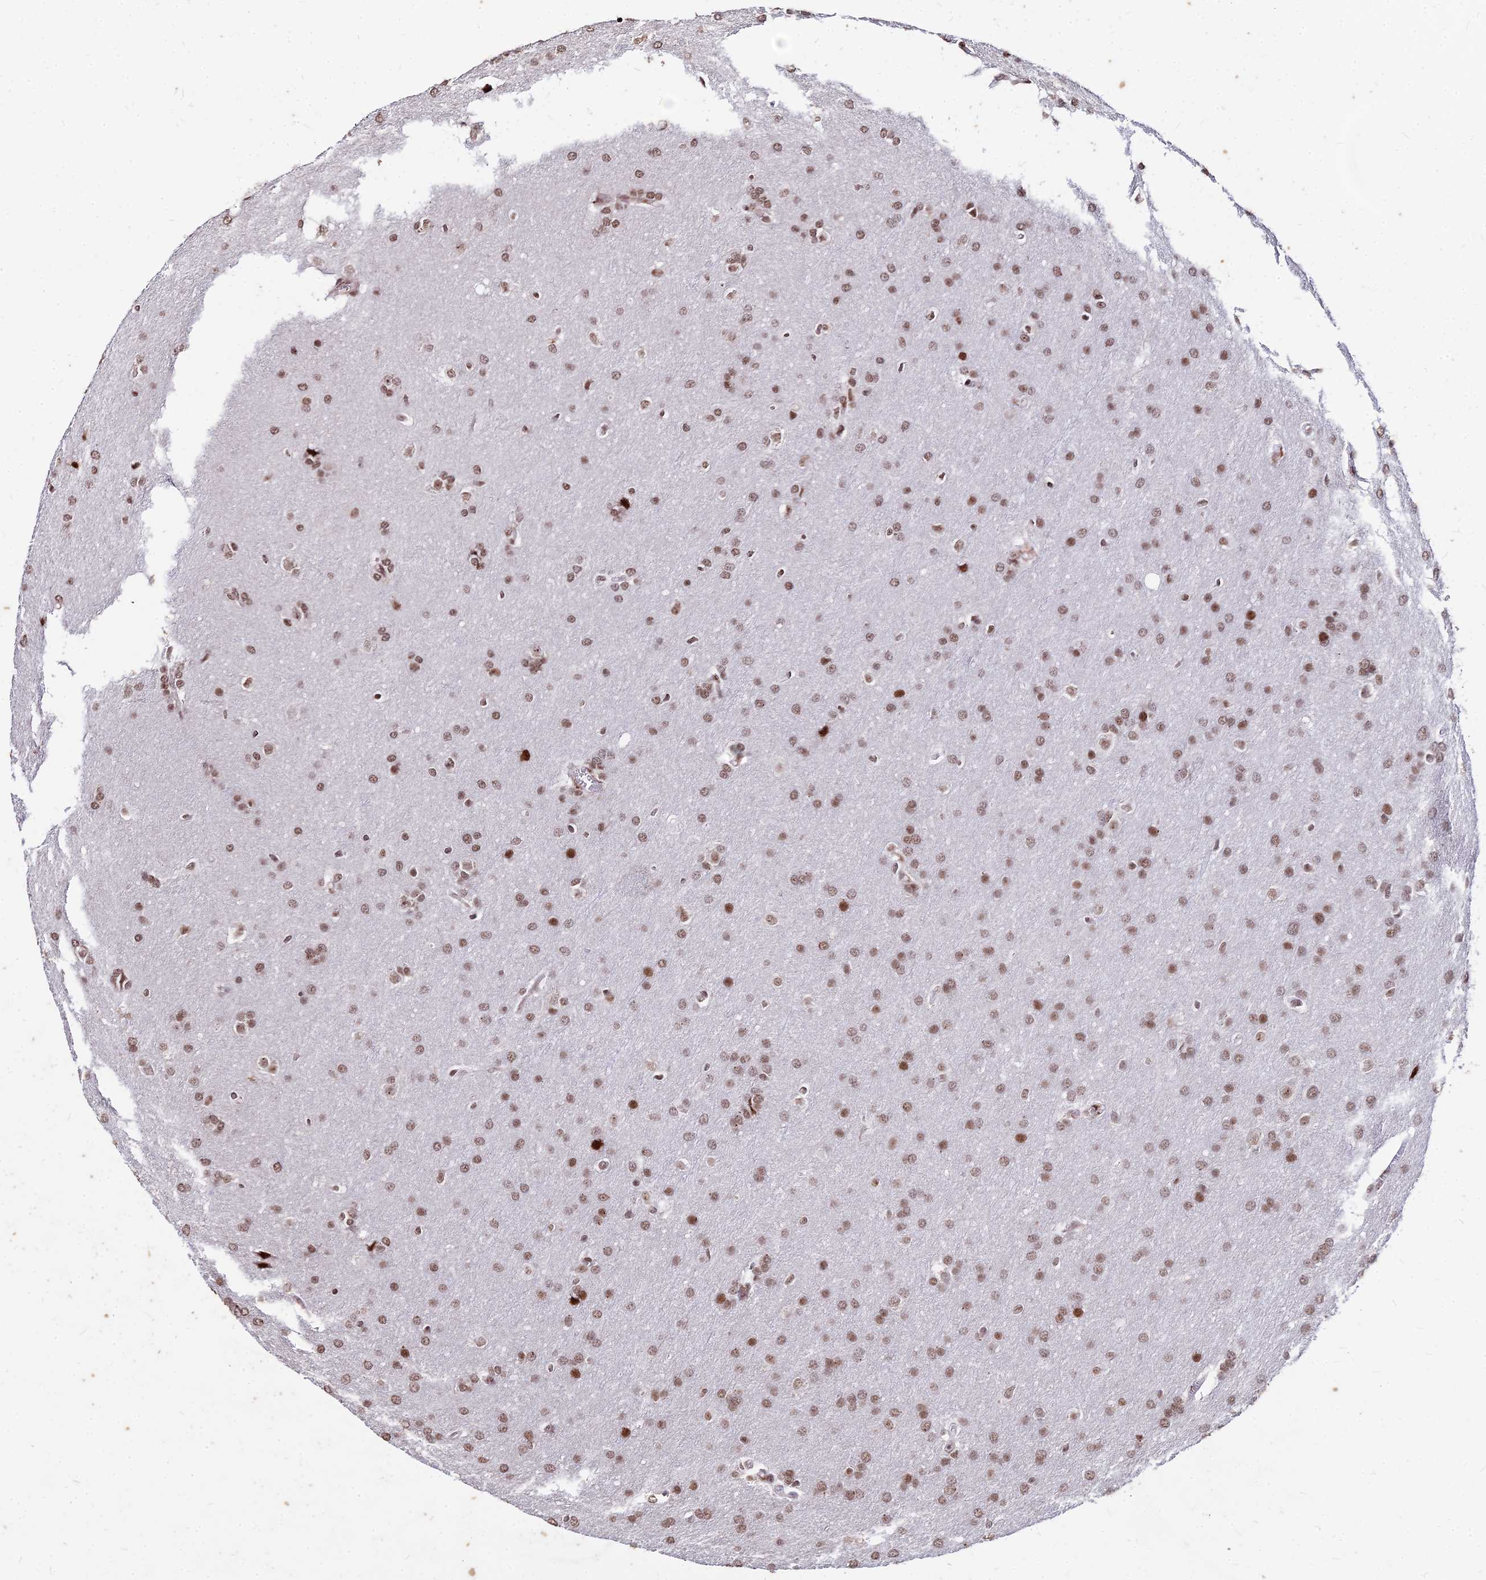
{"staining": {"intensity": "moderate", "quantity": ">75%", "location": "nuclear"}, "tissue": "glioma", "cell_type": "Tumor cells", "image_type": "cancer", "snomed": [{"axis": "morphology", "description": "Glioma, malignant, Low grade"}, {"axis": "topography", "description": "Brain"}], "caption": "Malignant glioma (low-grade) stained with immunohistochemistry (IHC) exhibits moderate nuclear staining in approximately >75% of tumor cells.", "gene": "NYAP2", "patient": {"sex": "female", "age": 32}}